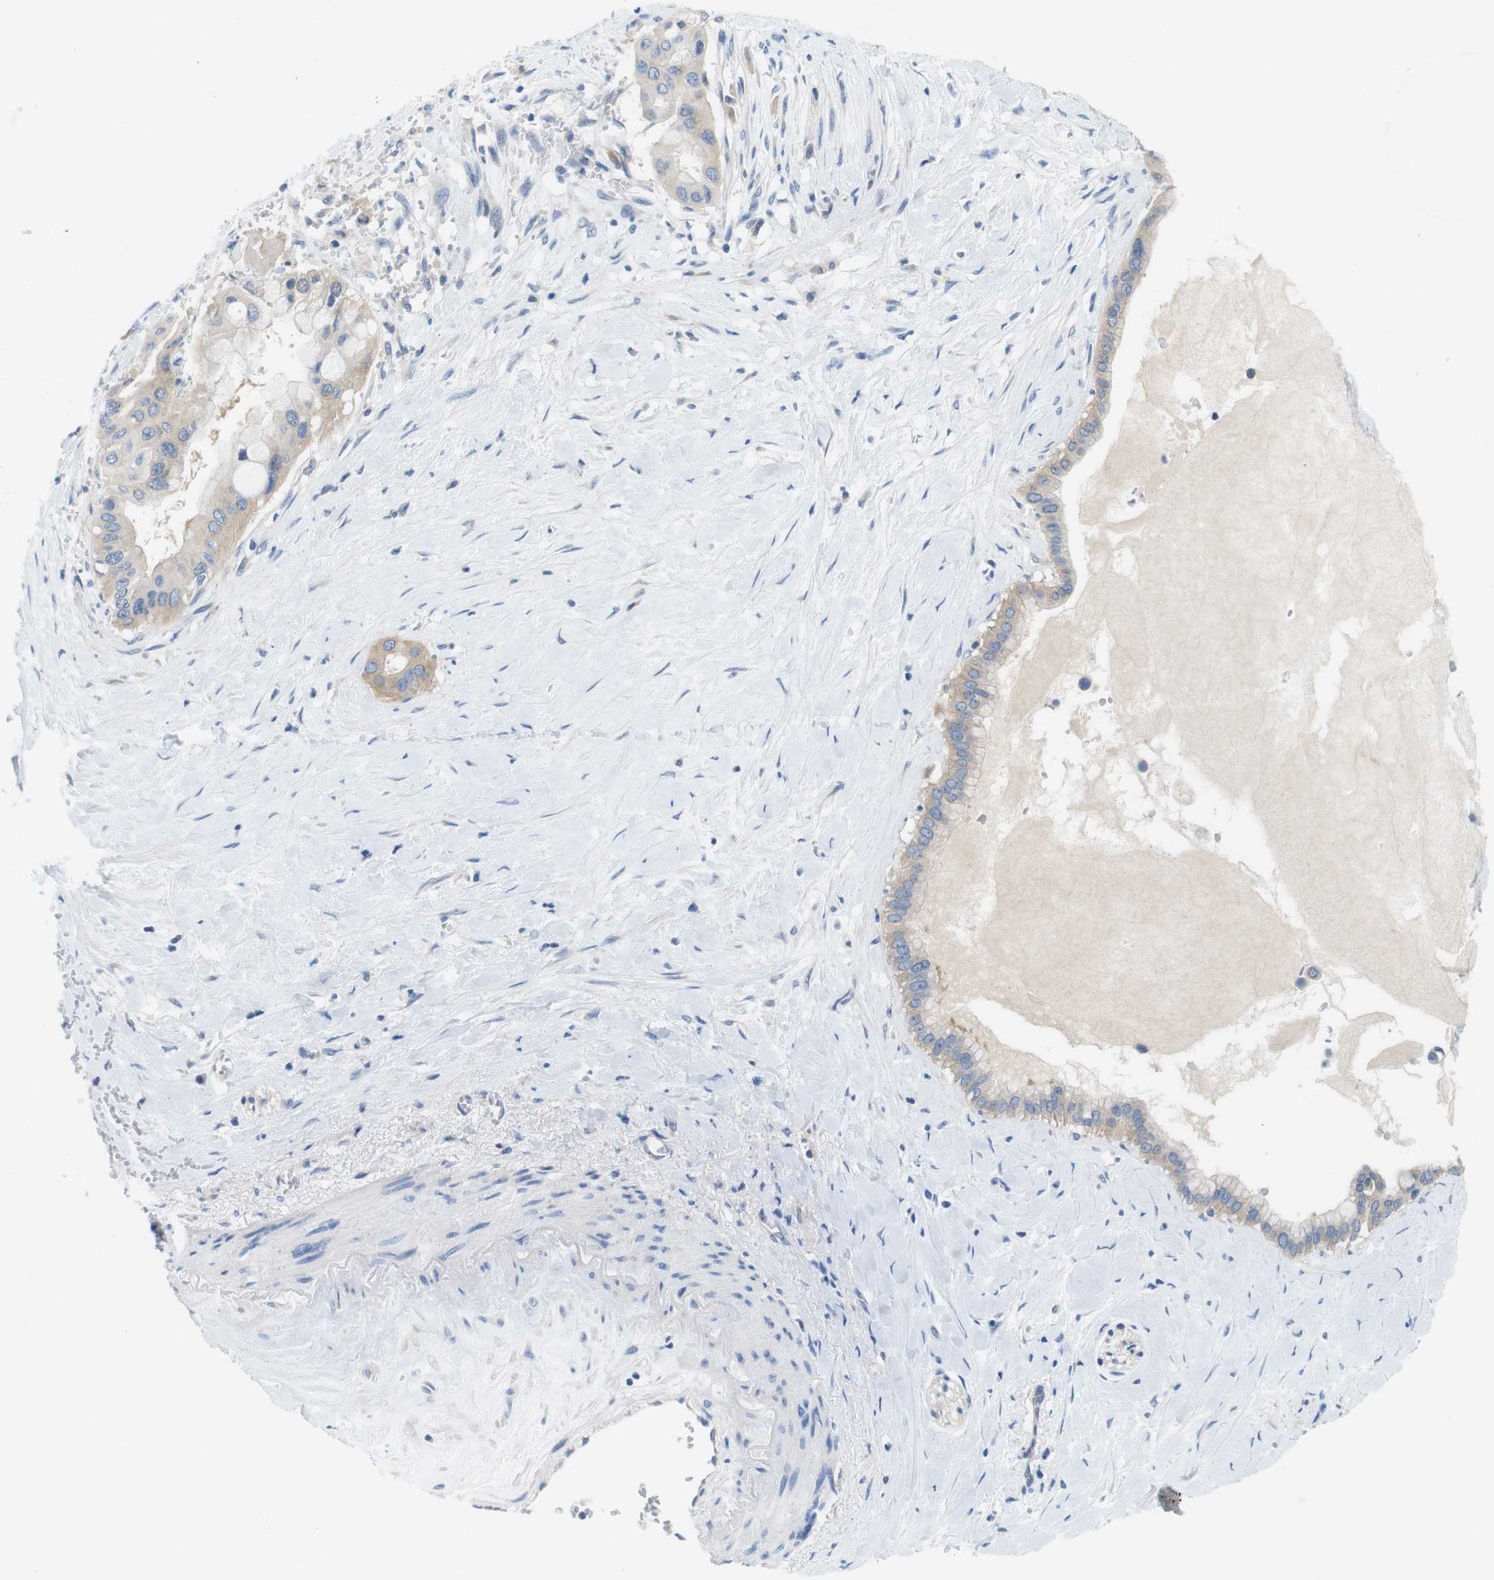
{"staining": {"intensity": "weak", "quantity": ">75%", "location": "cytoplasmic/membranous"}, "tissue": "pancreatic cancer", "cell_type": "Tumor cells", "image_type": "cancer", "snomed": [{"axis": "morphology", "description": "Adenocarcinoma, NOS"}, {"axis": "topography", "description": "Pancreas"}], "caption": "Human pancreatic cancer (adenocarcinoma) stained with a brown dye demonstrates weak cytoplasmic/membranous positive positivity in about >75% of tumor cells.", "gene": "DENND4C", "patient": {"sex": "male", "age": 55}}